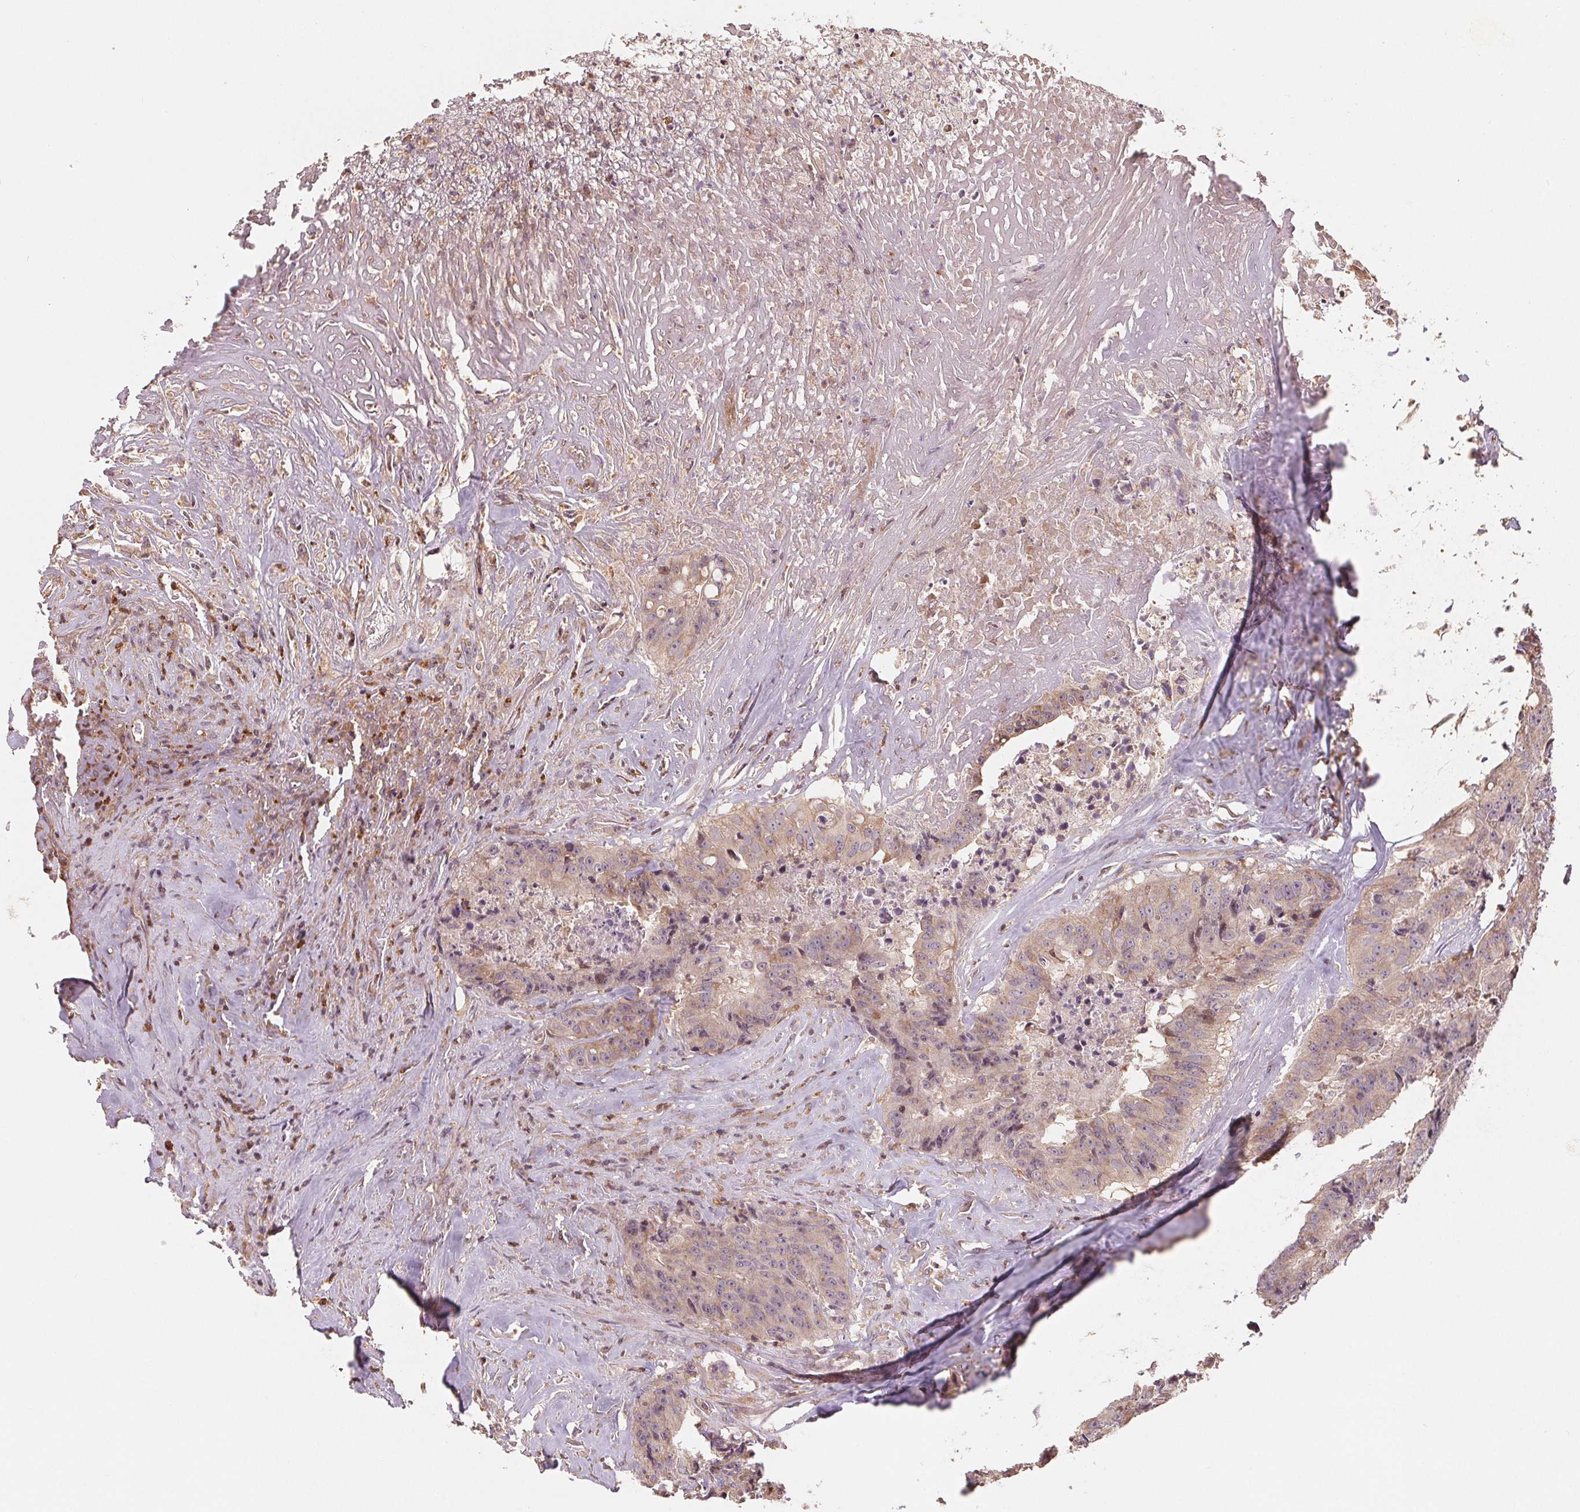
{"staining": {"intensity": "weak", "quantity": "25%-75%", "location": "cytoplasmic/membranous"}, "tissue": "colorectal cancer", "cell_type": "Tumor cells", "image_type": "cancer", "snomed": [{"axis": "morphology", "description": "Adenocarcinoma, NOS"}, {"axis": "topography", "description": "Rectum"}], "caption": "Immunohistochemical staining of human colorectal cancer reveals weak cytoplasmic/membranous protein staining in approximately 25%-75% of tumor cells. The protein is shown in brown color, while the nuclei are stained blue.", "gene": "AQP8", "patient": {"sex": "female", "age": 62}}